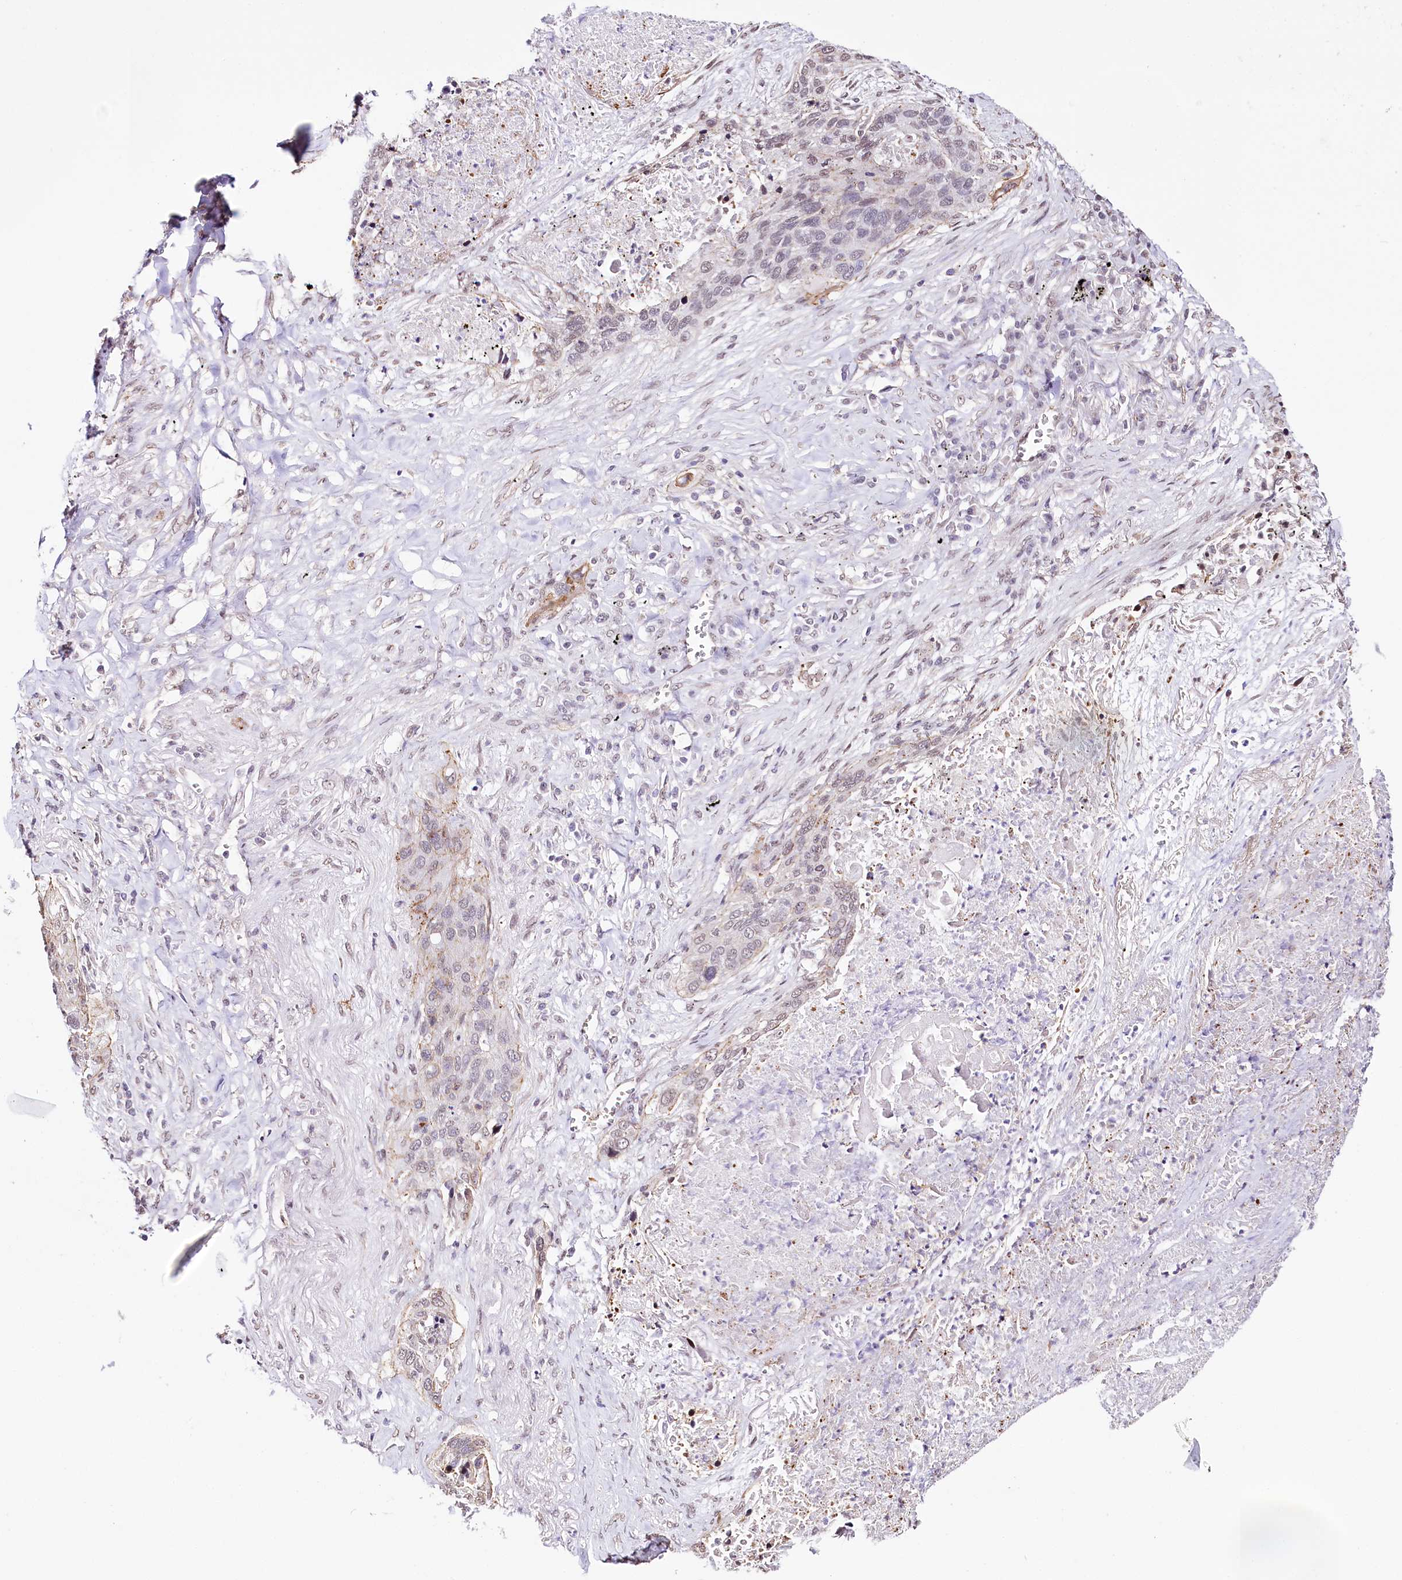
{"staining": {"intensity": "negative", "quantity": "none", "location": "none"}, "tissue": "lung cancer", "cell_type": "Tumor cells", "image_type": "cancer", "snomed": [{"axis": "morphology", "description": "Squamous cell carcinoma, NOS"}, {"axis": "topography", "description": "Lung"}], "caption": "IHC photomicrograph of human squamous cell carcinoma (lung) stained for a protein (brown), which exhibits no staining in tumor cells.", "gene": "ST7", "patient": {"sex": "female", "age": 63}}